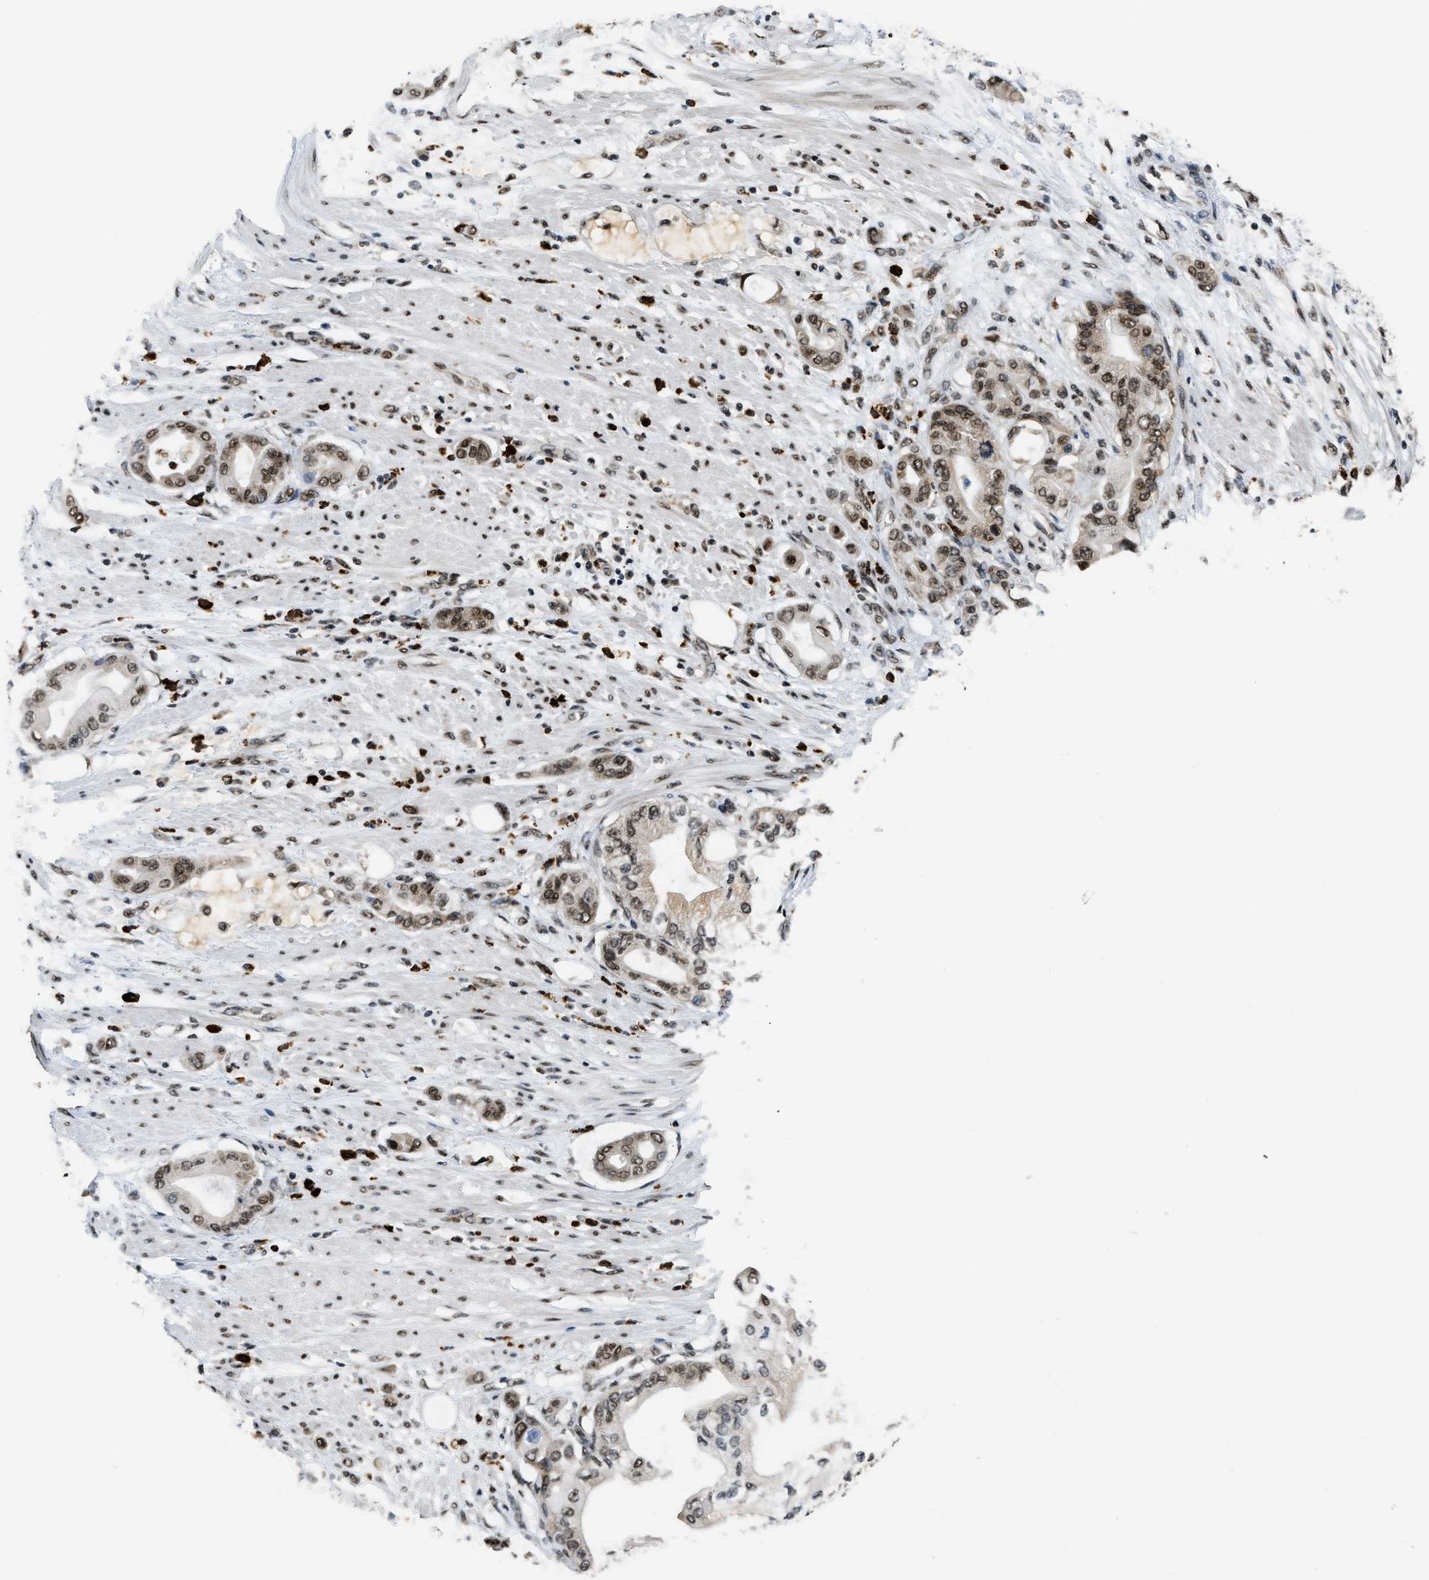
{"staining": {"intensity": "moderate", "quantity": "25%-75%", "location": "nuclear"}, "tissue": "pancreatic cancer", "cell_type": "Tumor cells", "image_type": "cancer", "snomed": [{"axis": "morphology", "description": "Adenocarcinoma, NOS"}, {"axis": "morphology", "description": "Adenocarcinoma, metastatic, NOS"}, {"axis": "topography", "description": "Lymph node"}, {"axis": "topography", "description": "Pancreas"}, {"axis": "topography", "description": "Duodenum"}], "caption": "The histopathology image displays staining of adenocarcinoma (pancreatic), revealing moderate nuclear protein expression (brown color) within tumor cells. Nuclei are stained in blue.", "gene": "CCNDBP1", "patient": {"sex": "female", "age": 64}}